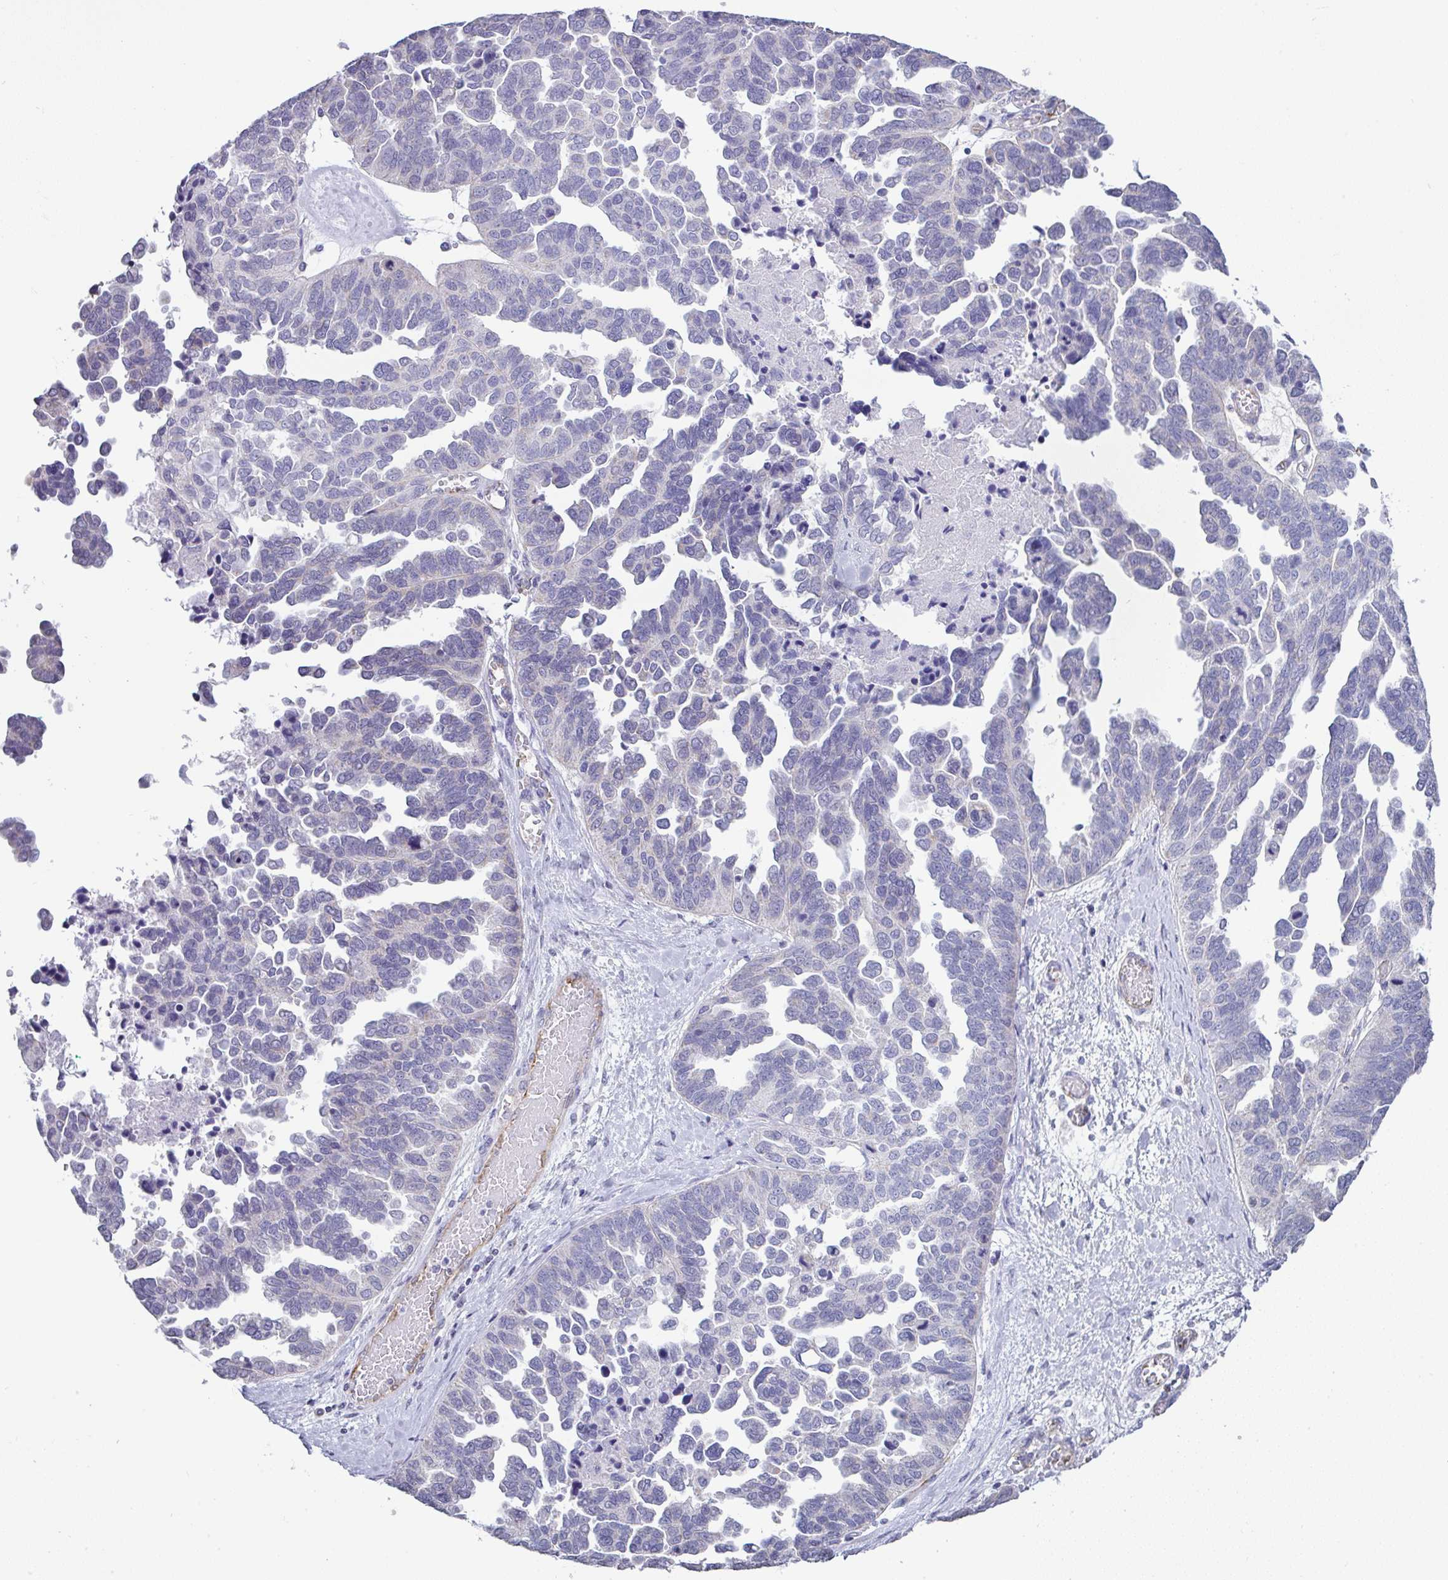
{"staining": {"intensity": "negative", "quantity": "none", "location": "none"}, "tissue": "ovarian cancer", "cell_type": "Tumor cells", "image_type": "cancer", "snomed": [{"axis": "morphology", "description": "Cystadenocarcinoma, serous, NOS"}, {"axis": "topography", "description": "Ovary"}], "caption": "A high-resolution photomicrograph shows immunohistochemistry (IHC) staining of serous cystadenocarcinoma (ovarian), which displays no significant expression in tumor cells.", "gene": "PLCD4", "patient": {"sex": "female", "age": 64}}